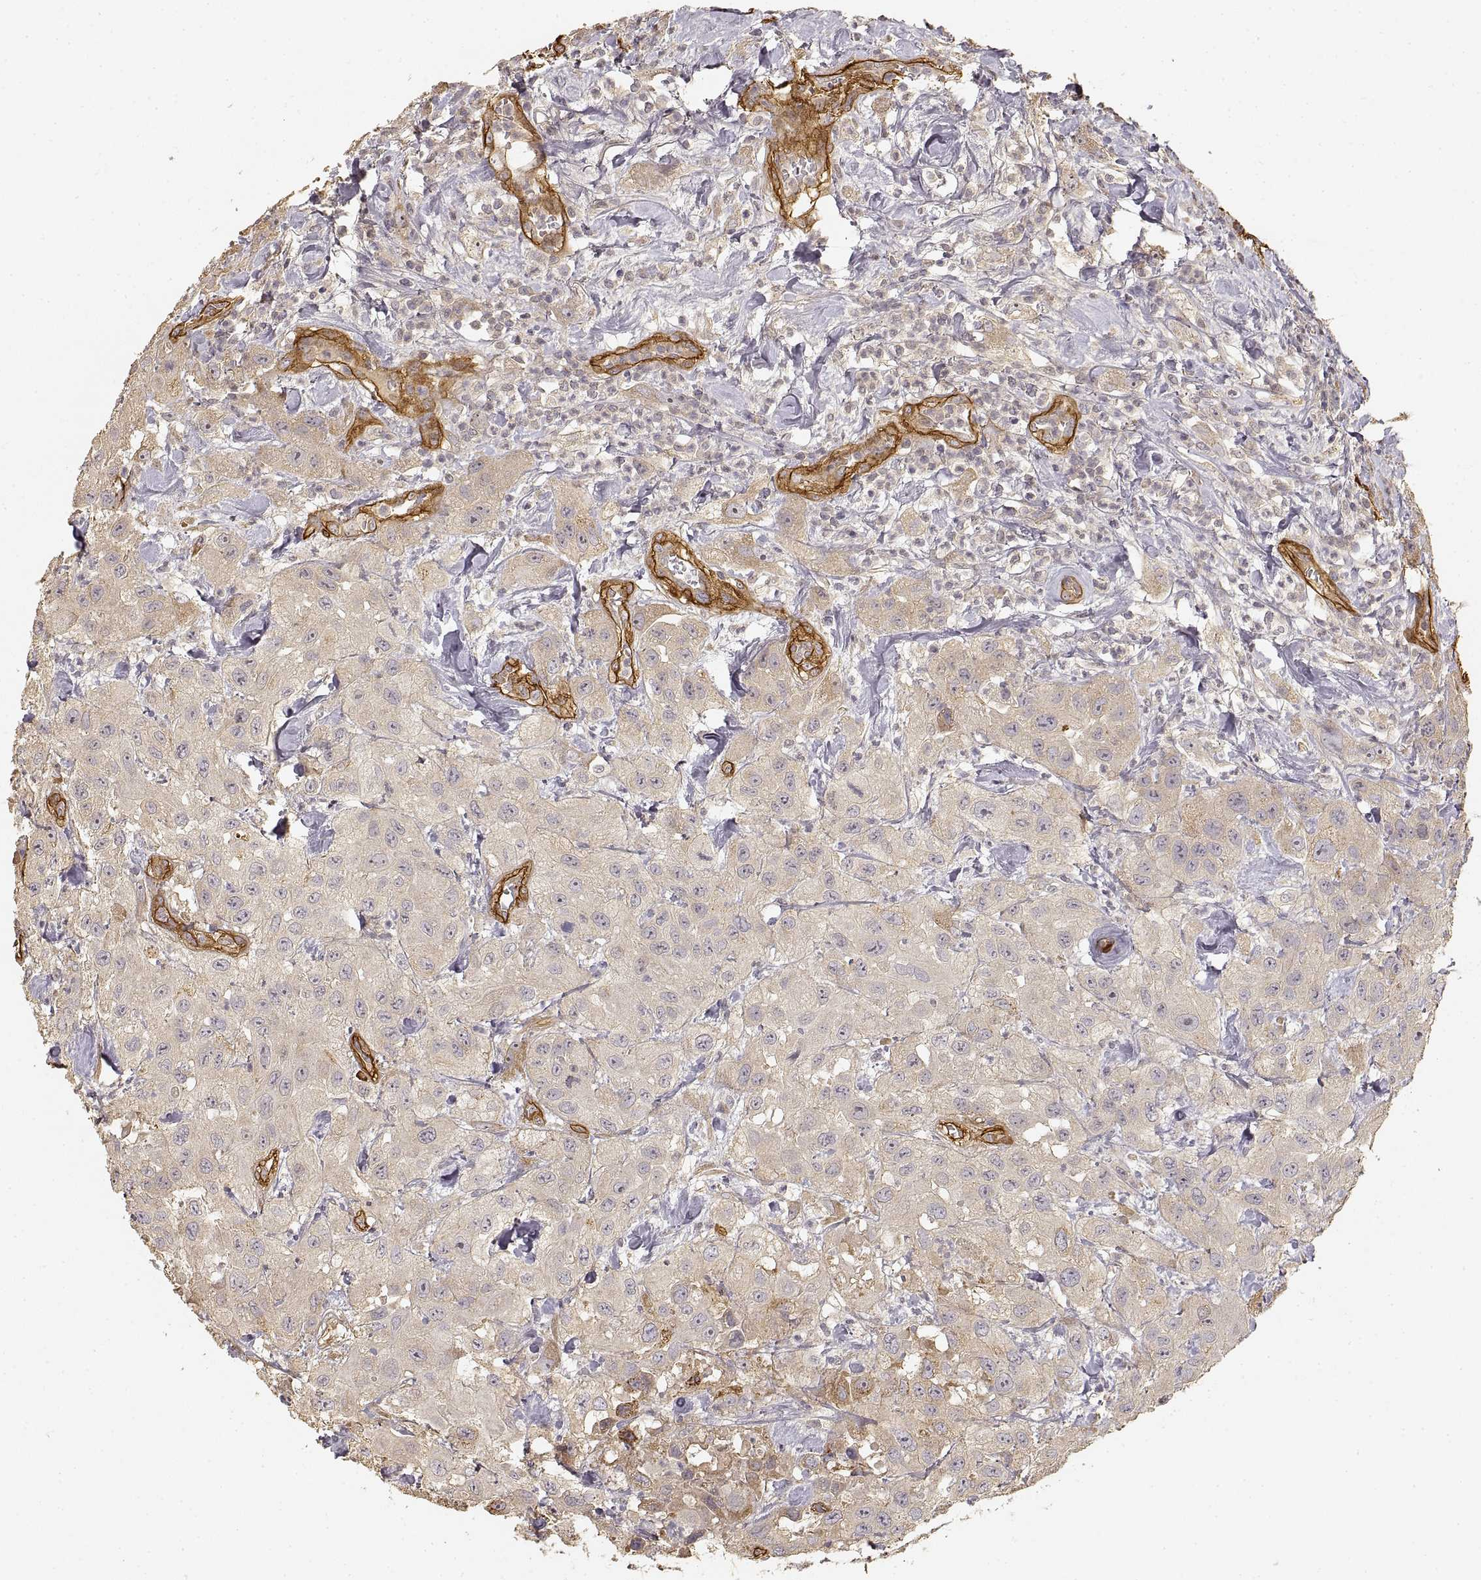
{"staining": {"intensity": "weak", "quantity": ">75%", "location": "cytoplasmic/membranous"}, "tissue": "urothelial cancer", "cell_type": "Tumor cells", "image_type": "cancer", "snomed": [{"axis": "morphology", "description": "Urothelial carcinoma, High grade"}, {"axis": "topography", "description": "Urinary bladder"}], "caption": "Weak cytoplasmic/membranous positivity is seen in approximately >75% of tumor cells in urothelial cancer. (Stains: DAB in brown, nuclei in blue, Microscopy: brightfield microscopy at high magnification).", "gene": "LAMA4", "patient": {"sex": "male", "age": 79}}